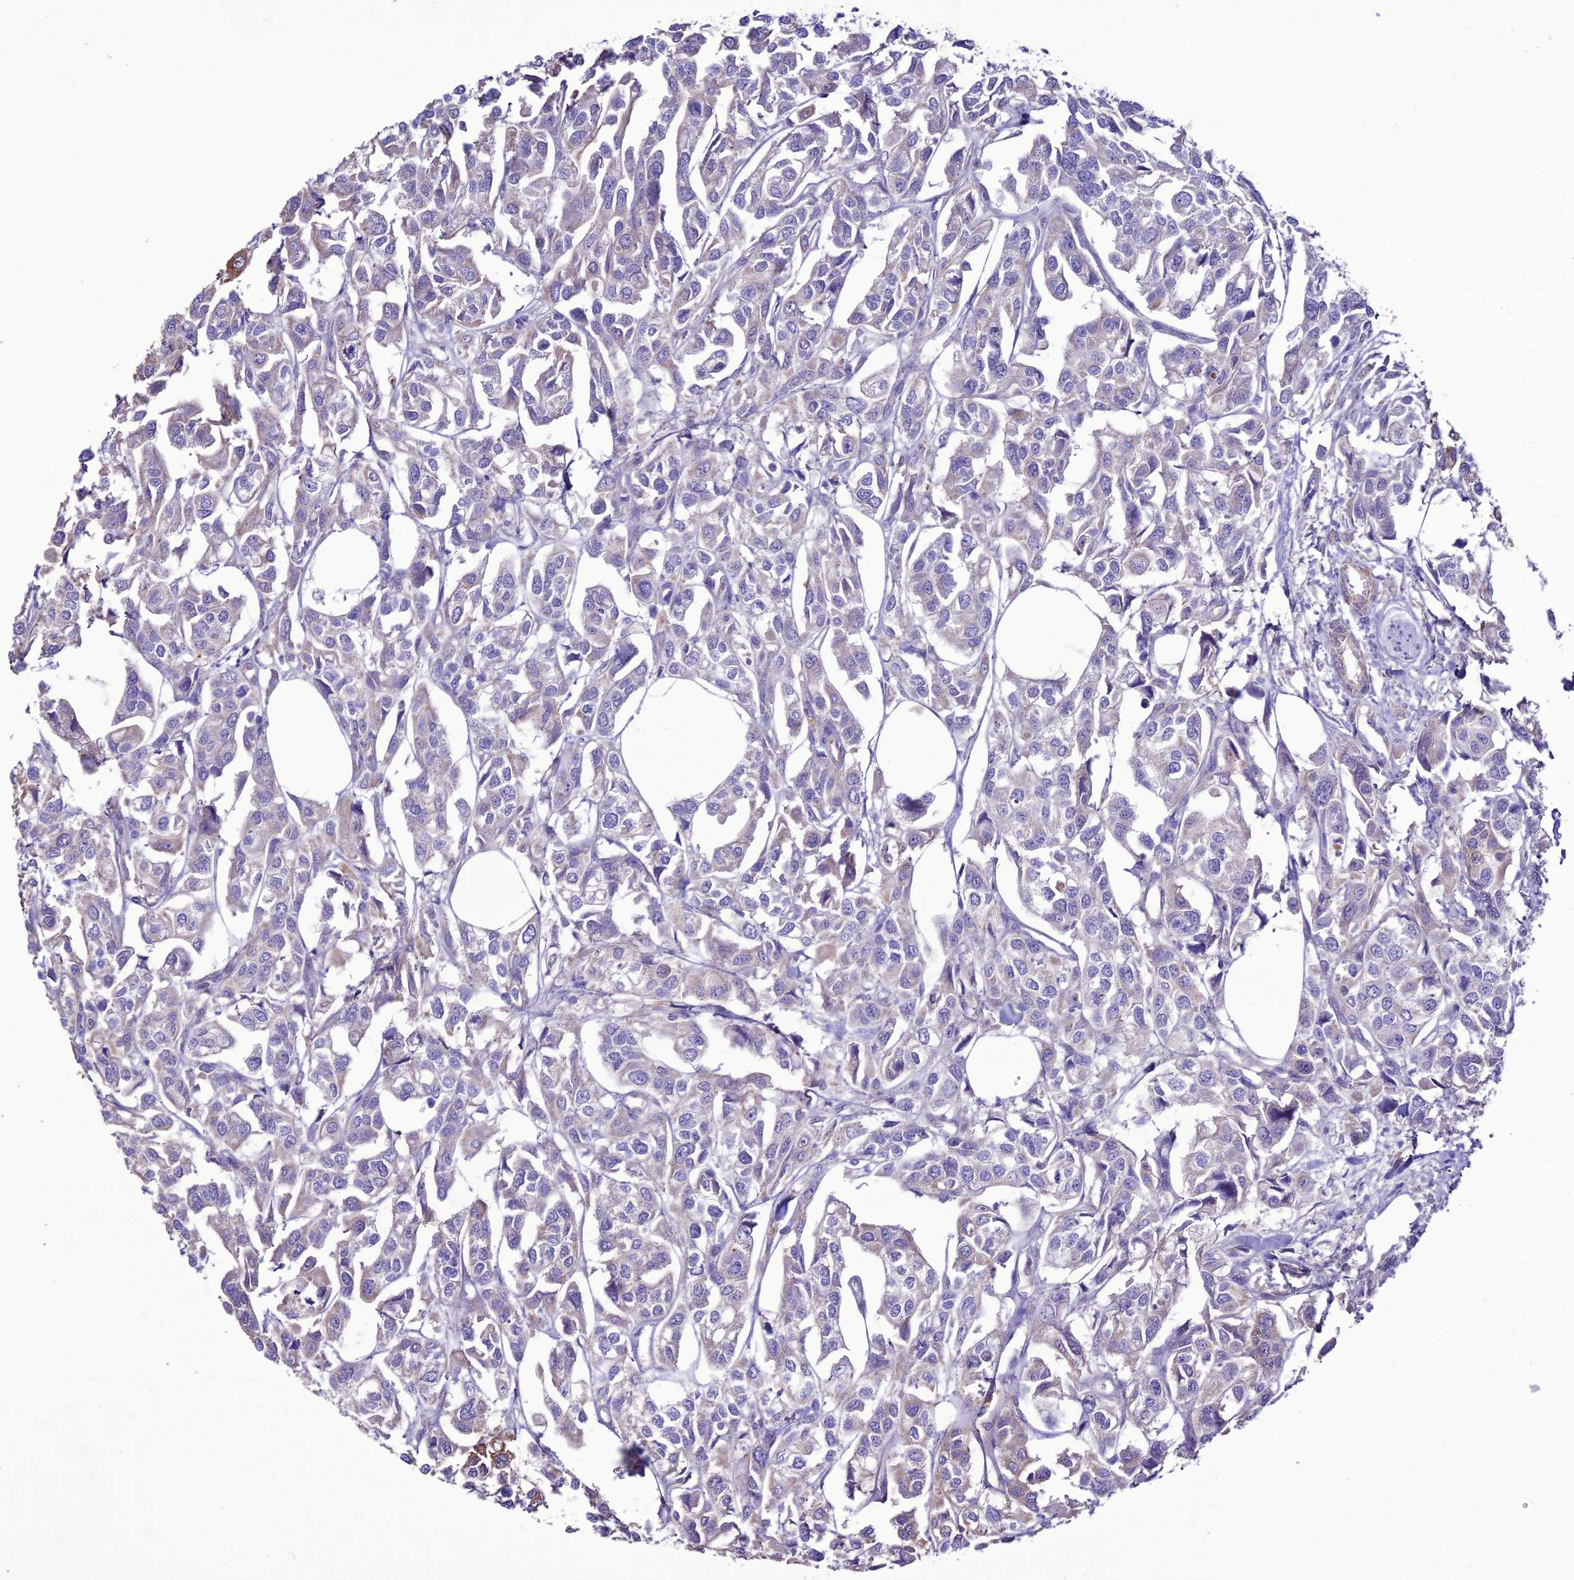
{"staining": {"intensity": "weak", "quantity": "25%-75%", "location": "cytoplasmic/membranous"}, "tissue": "urothelial cancer", "cell_type": "Tumor cells", "image_type": "cancer", "snomed": [{"axis": "morphology", "description": "Urothelial carcinoma, High grade"}, {"axis": "topography", "description": "Urinary bladder"}], "caption": "Approximately 25%-75% of tumor cells in urothelial cancer exhibit weak cytoplasmic/membranous protein staining as visualized by brown immunohistochemical staining.", "gene": "CLEC2L", "patient": {"sex": "male", "age": 67}}